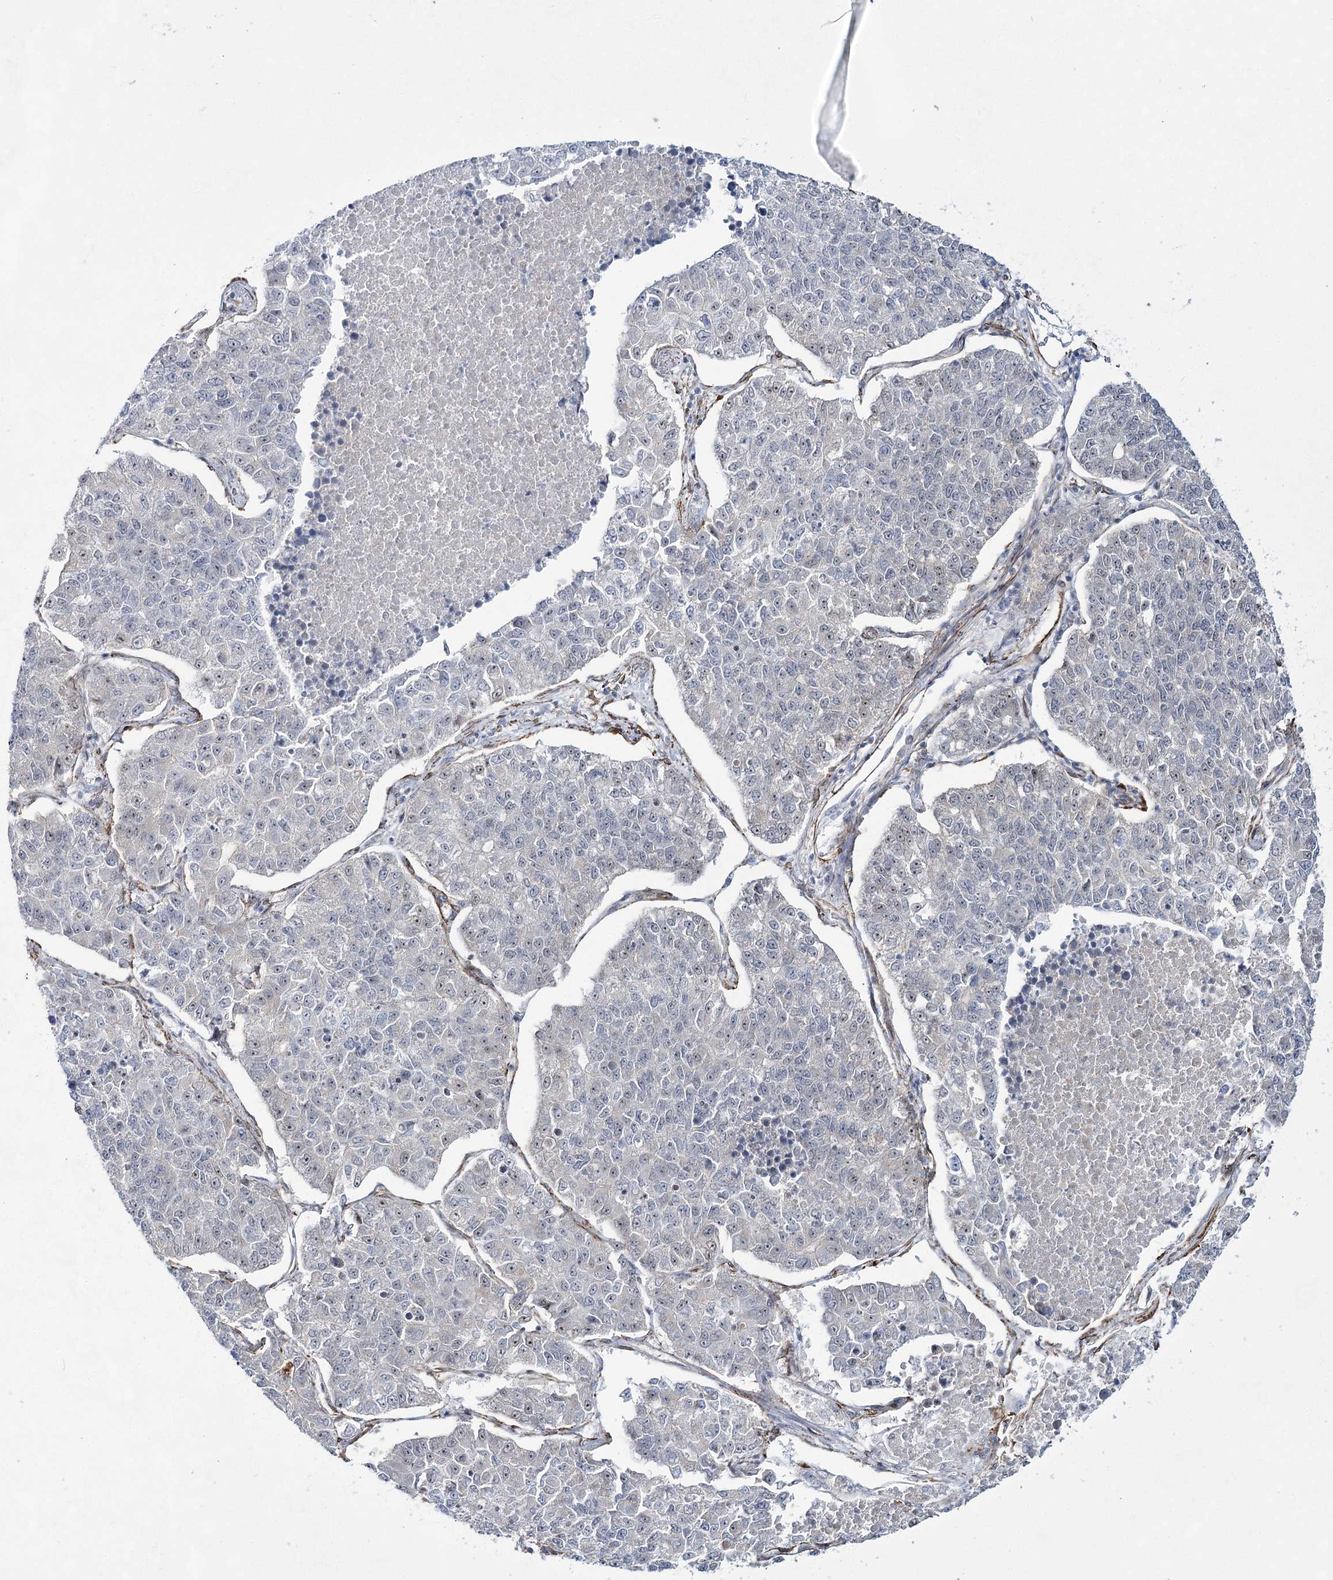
{"staining": {"intensity": "negative", "quantity": "none", "location": "none"}, "tissue": "lung cancer", "cell_type": "Tumor cells", "image_type": "cancer", "snomed": [{"axis": "morphology", "description": "Adenocarcinoma, NOS"}, {"axis": "topography", "description": "Lung"}], "caption": "Immunohistochemistry photomicrograph of adenocarcinoma (lung) stained for a protein (brown), which exhibits no expression in tumor cells. The staining is performed using DAB brown chromogen with nuclei counter-stained in using hematoxylin.", "gene": "CWF19L1", "patient": {"sex": "male", "age": 49}}